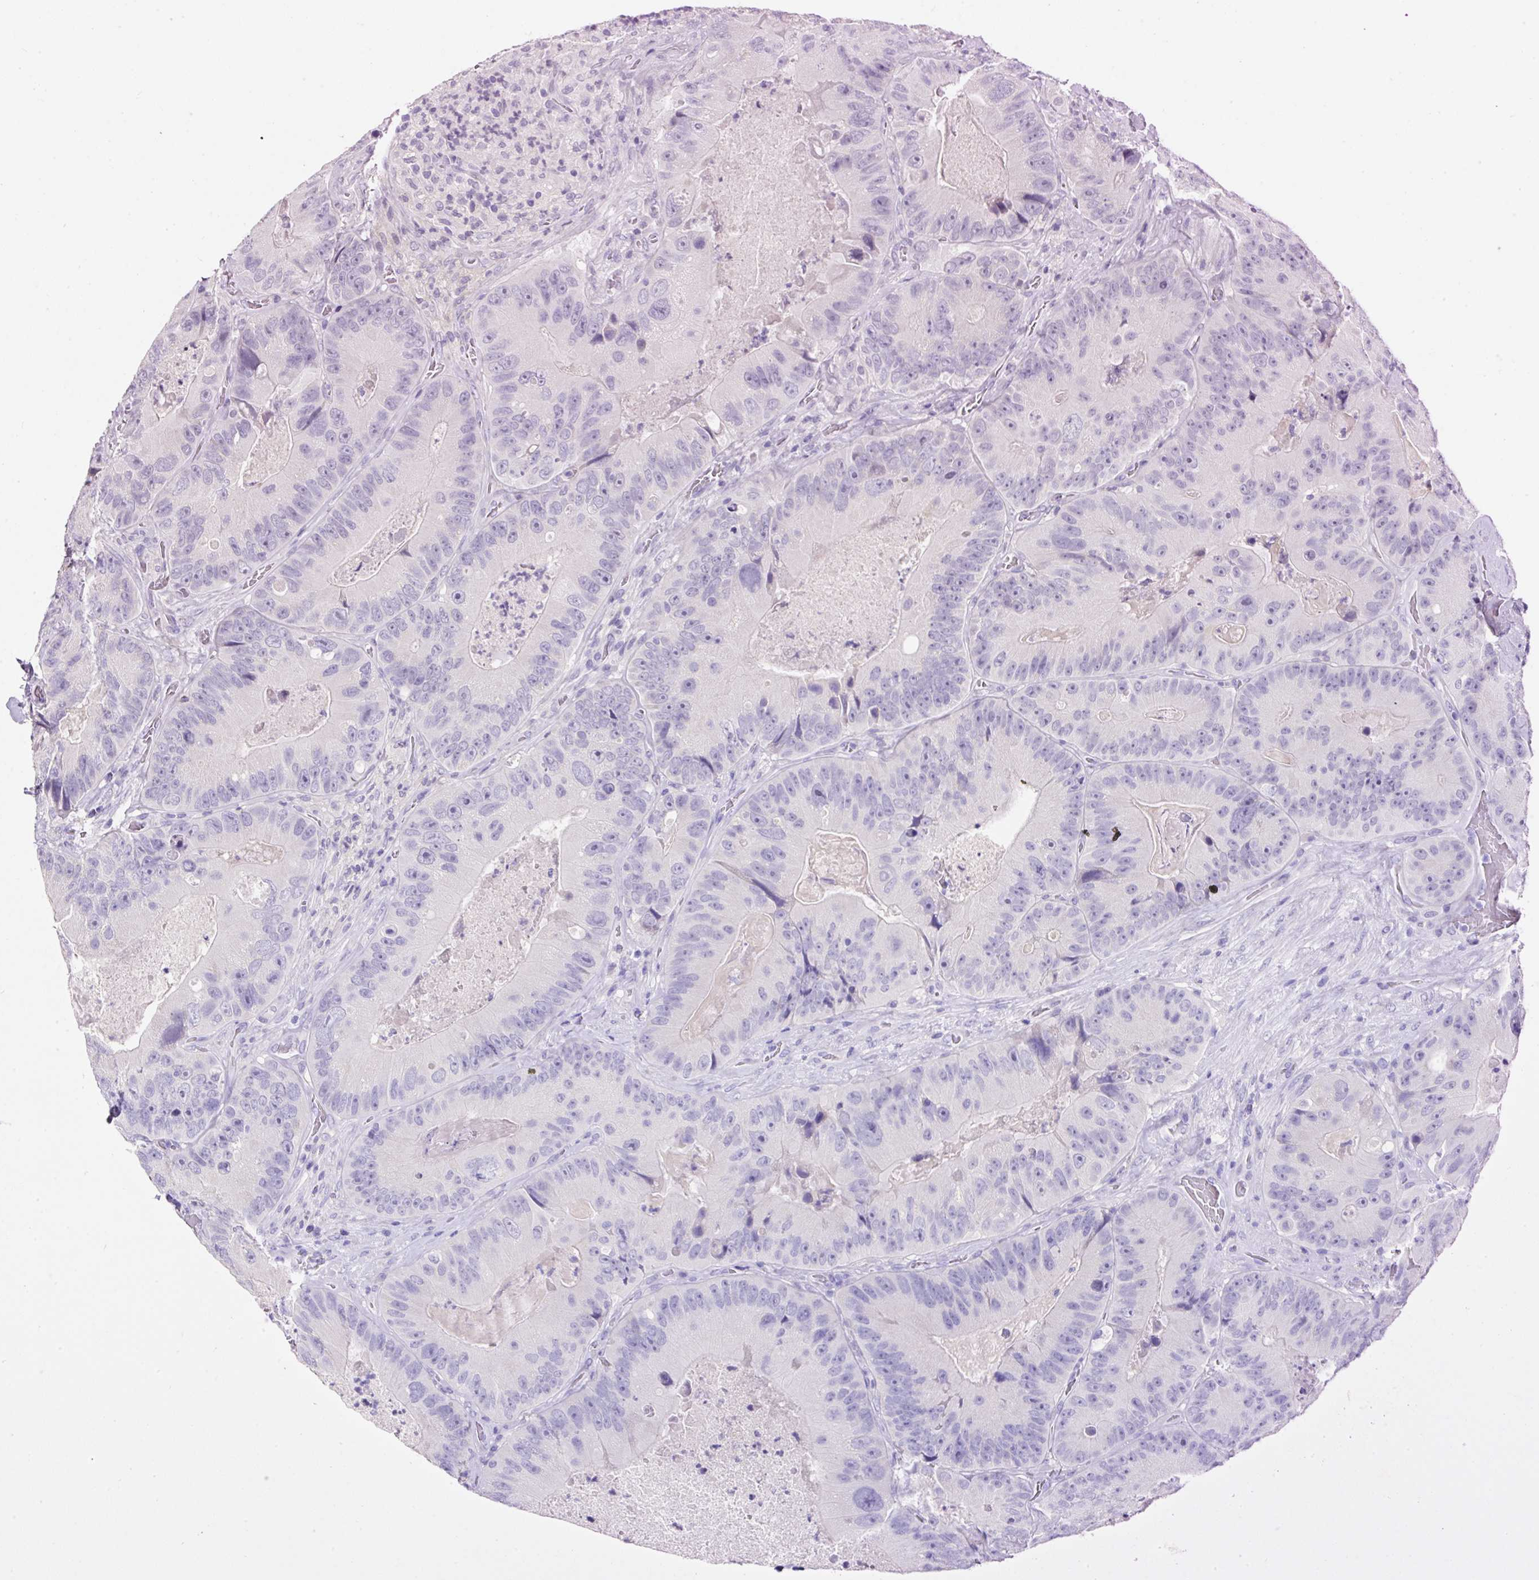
{"staining": {"intensity": "negative", "quantity": "none", "location": "none"}, "tissue": "colorectal cancer", "cell_type": "Tumor cells", "image_type": "cancer", "snomed": [{"axis": "morphology", "description": "Adenocarcinoma, NOS"}, {"axis": "topography", "description": "Colon"}], "caption": "DAB (3,3'-diaminobenzidine) immunohistochemical staining of colorectal adenocarcinoma displays no significant staining in tumor cells.", "gene": "SYP", "patient": {"sex": "female", "age": 86}}